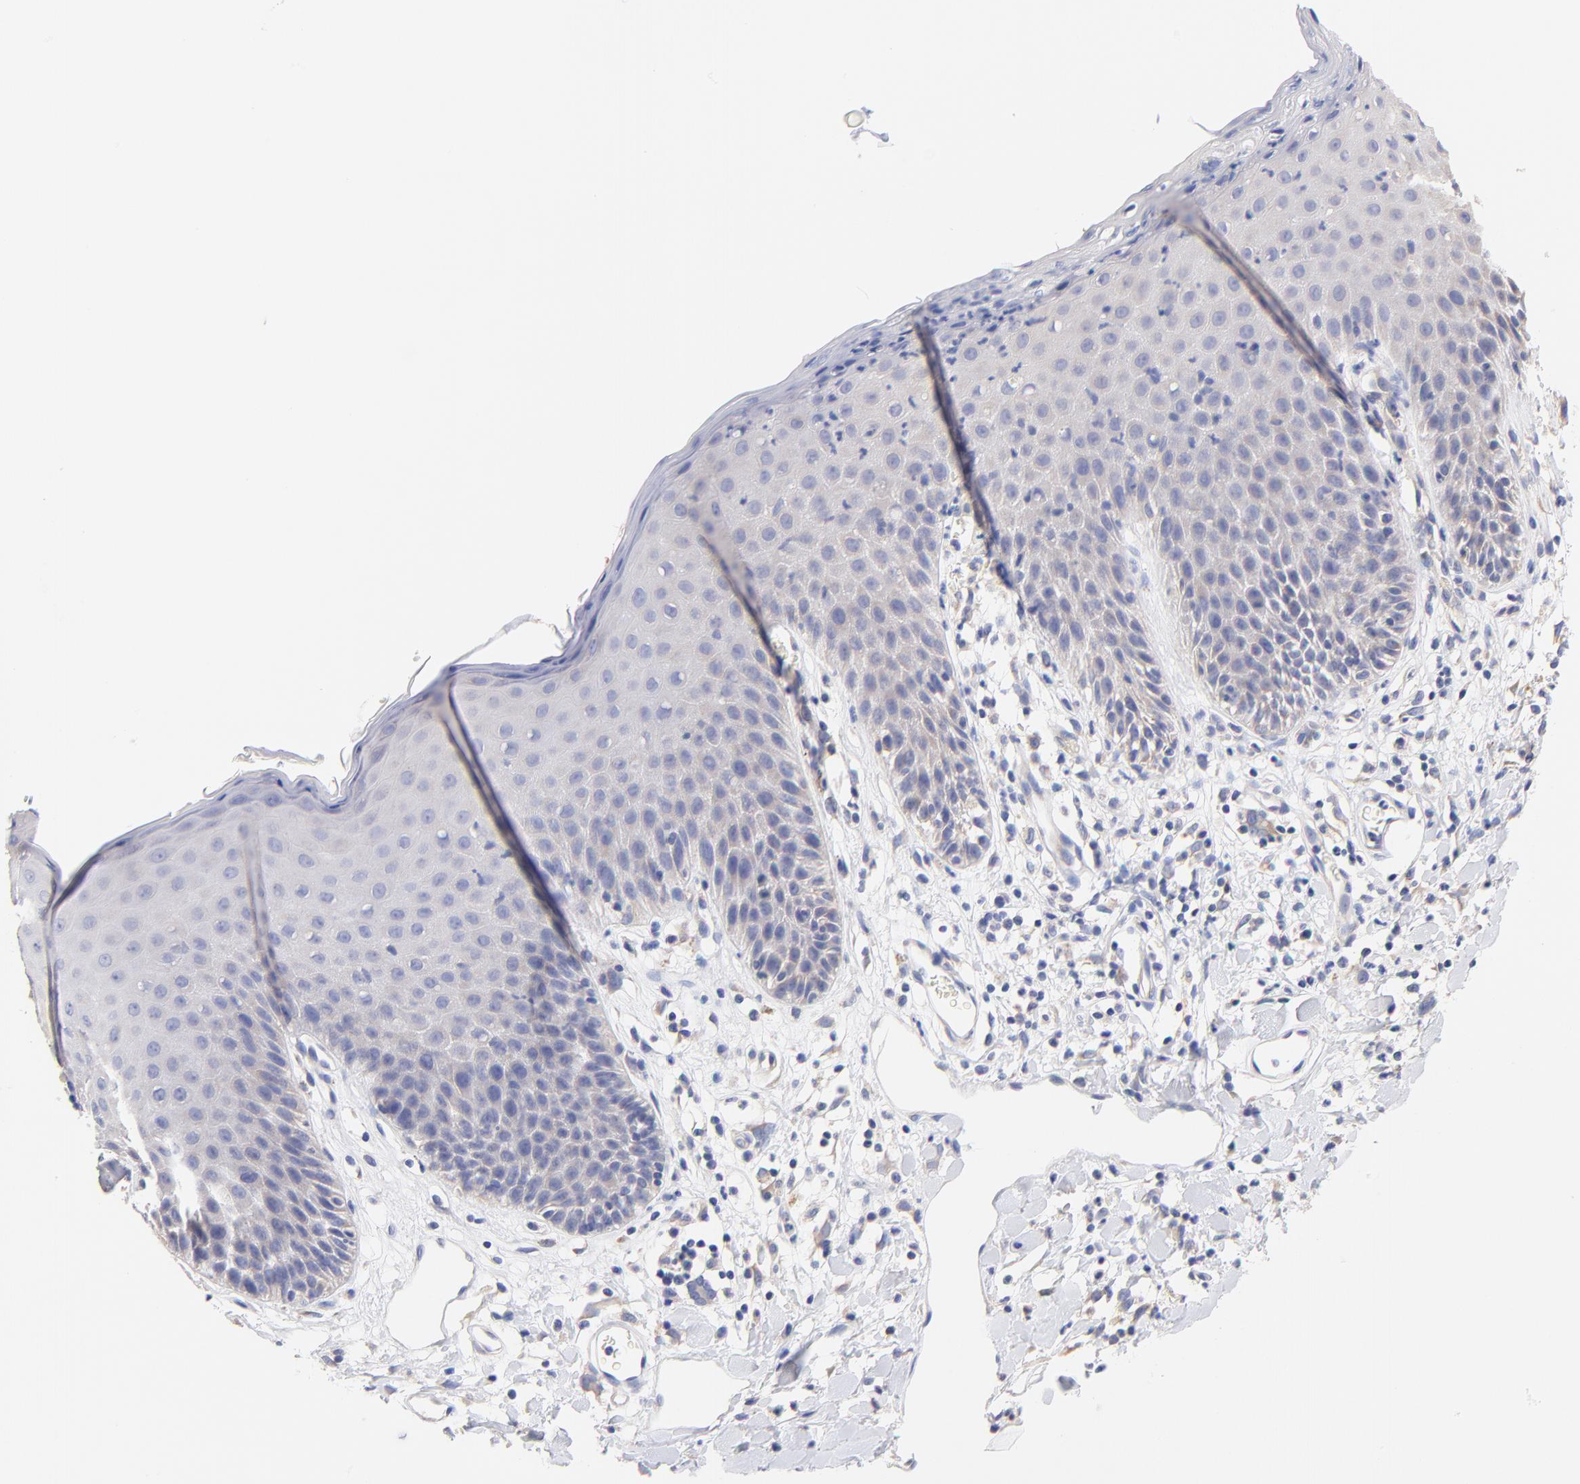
{"staining": {"intensity": "negative", "quantity": "none", "location": "none"}, "tissue": "skin", "cell_type": "Epidermal cells", "image_type": "normal", "snomed": [{"axis": "morphology", "description": "Normal tissue, NOS"}, {"axis": "topography", "description": "Vulva"}, {"axis": "topography", "description": "Peripheral nerve tissue"}], "caption": "DAB immunohistochemical staining of normal skin exhibits no significant staining in epidermal cells.", "gene": "TNFRSF13C", "patient": {"sex": "female", "age": 68}}